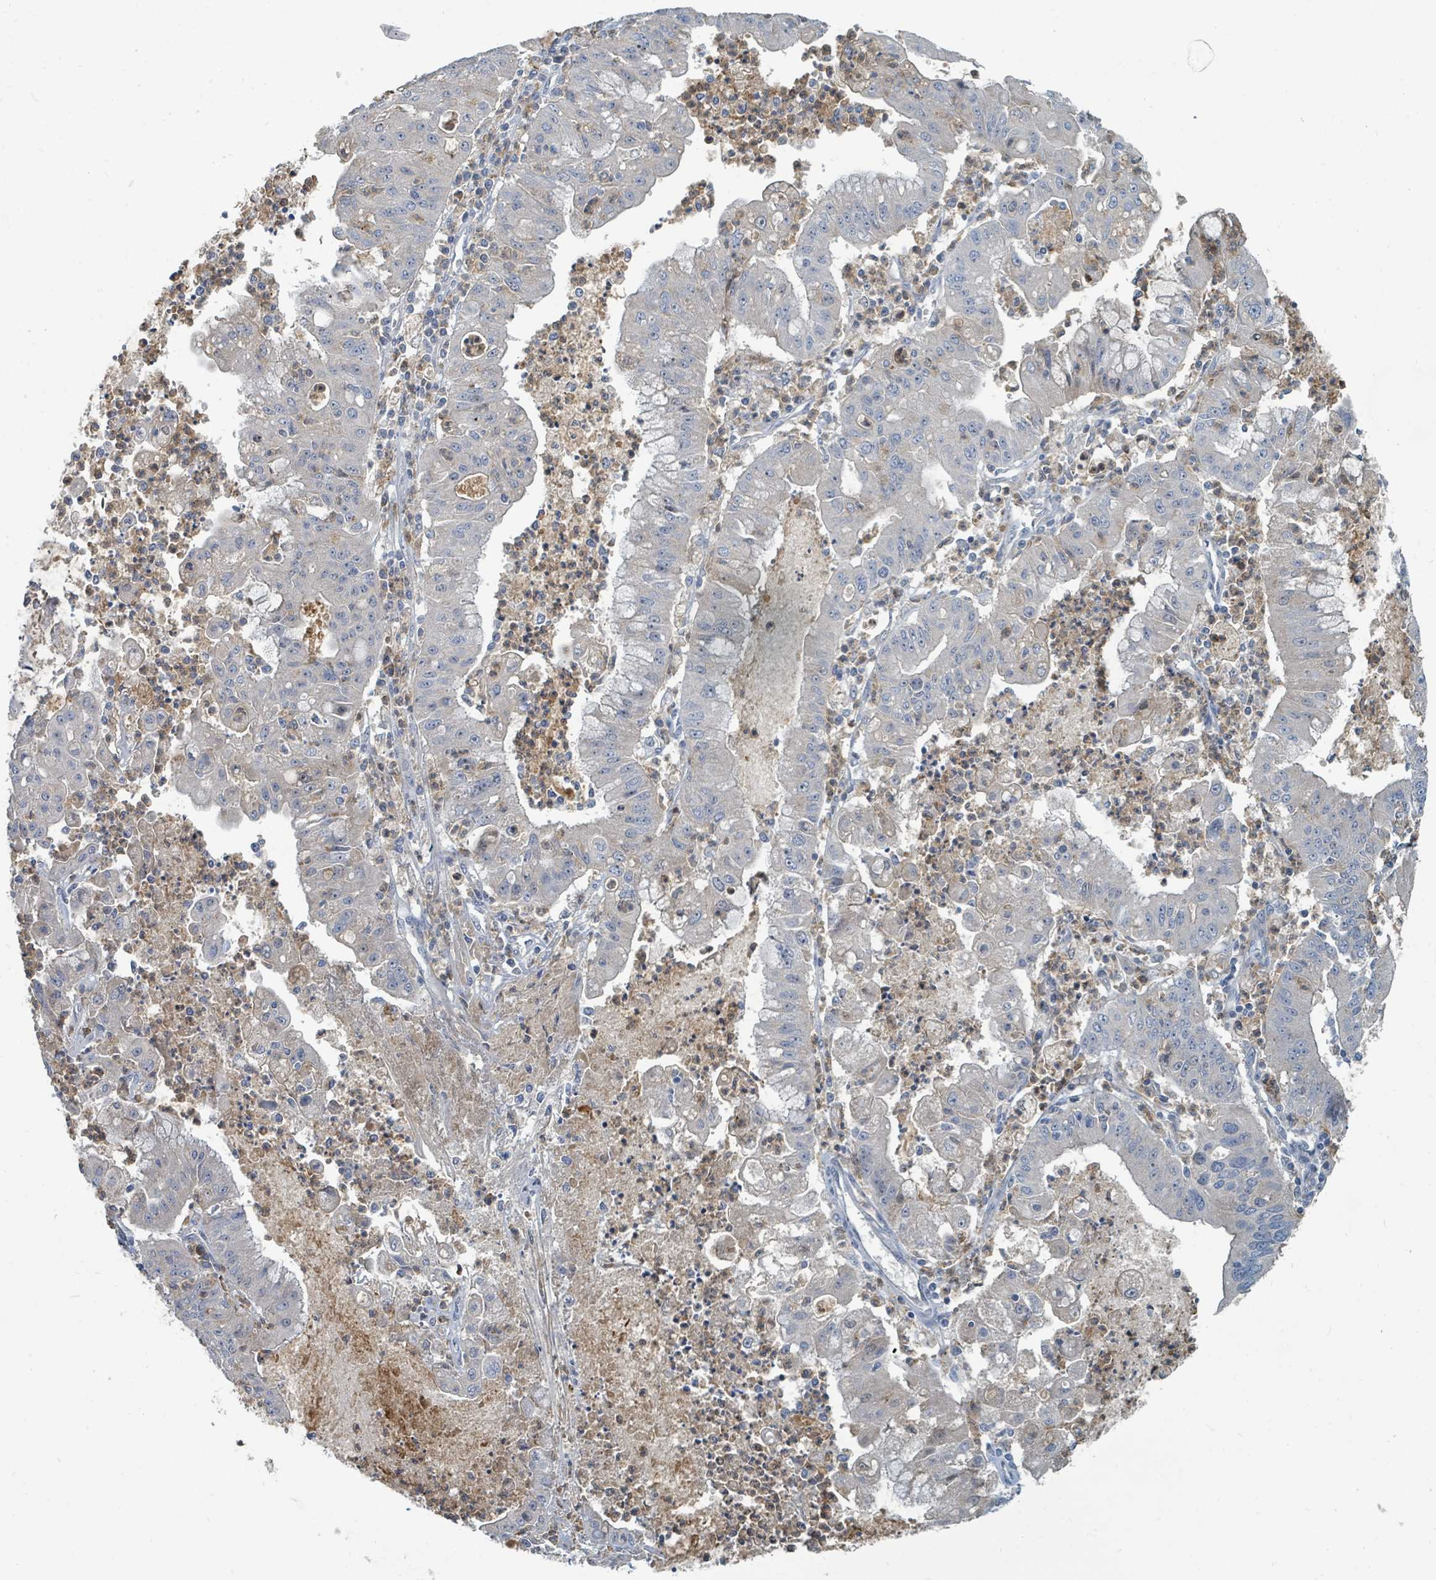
{"staining": {"intensity": "negative", "quantity": "none", "location": "none"}, "tissue": "ovarian cancer", "cell_type": "Tumor cells", "image_type": "cancer", "snomed": [{"axis": "morphology", "description": "Cystadenocarcinoma, mucinous, NOS"}, {"axis": "topography", "description": "Ovary"}], "caption": "The image reveals no staining of tumor cells in ovarian mucinous cystadenocarcinoma.", "gene": "SLC44A5", "patient": {"sex": "female", "age": 70}}